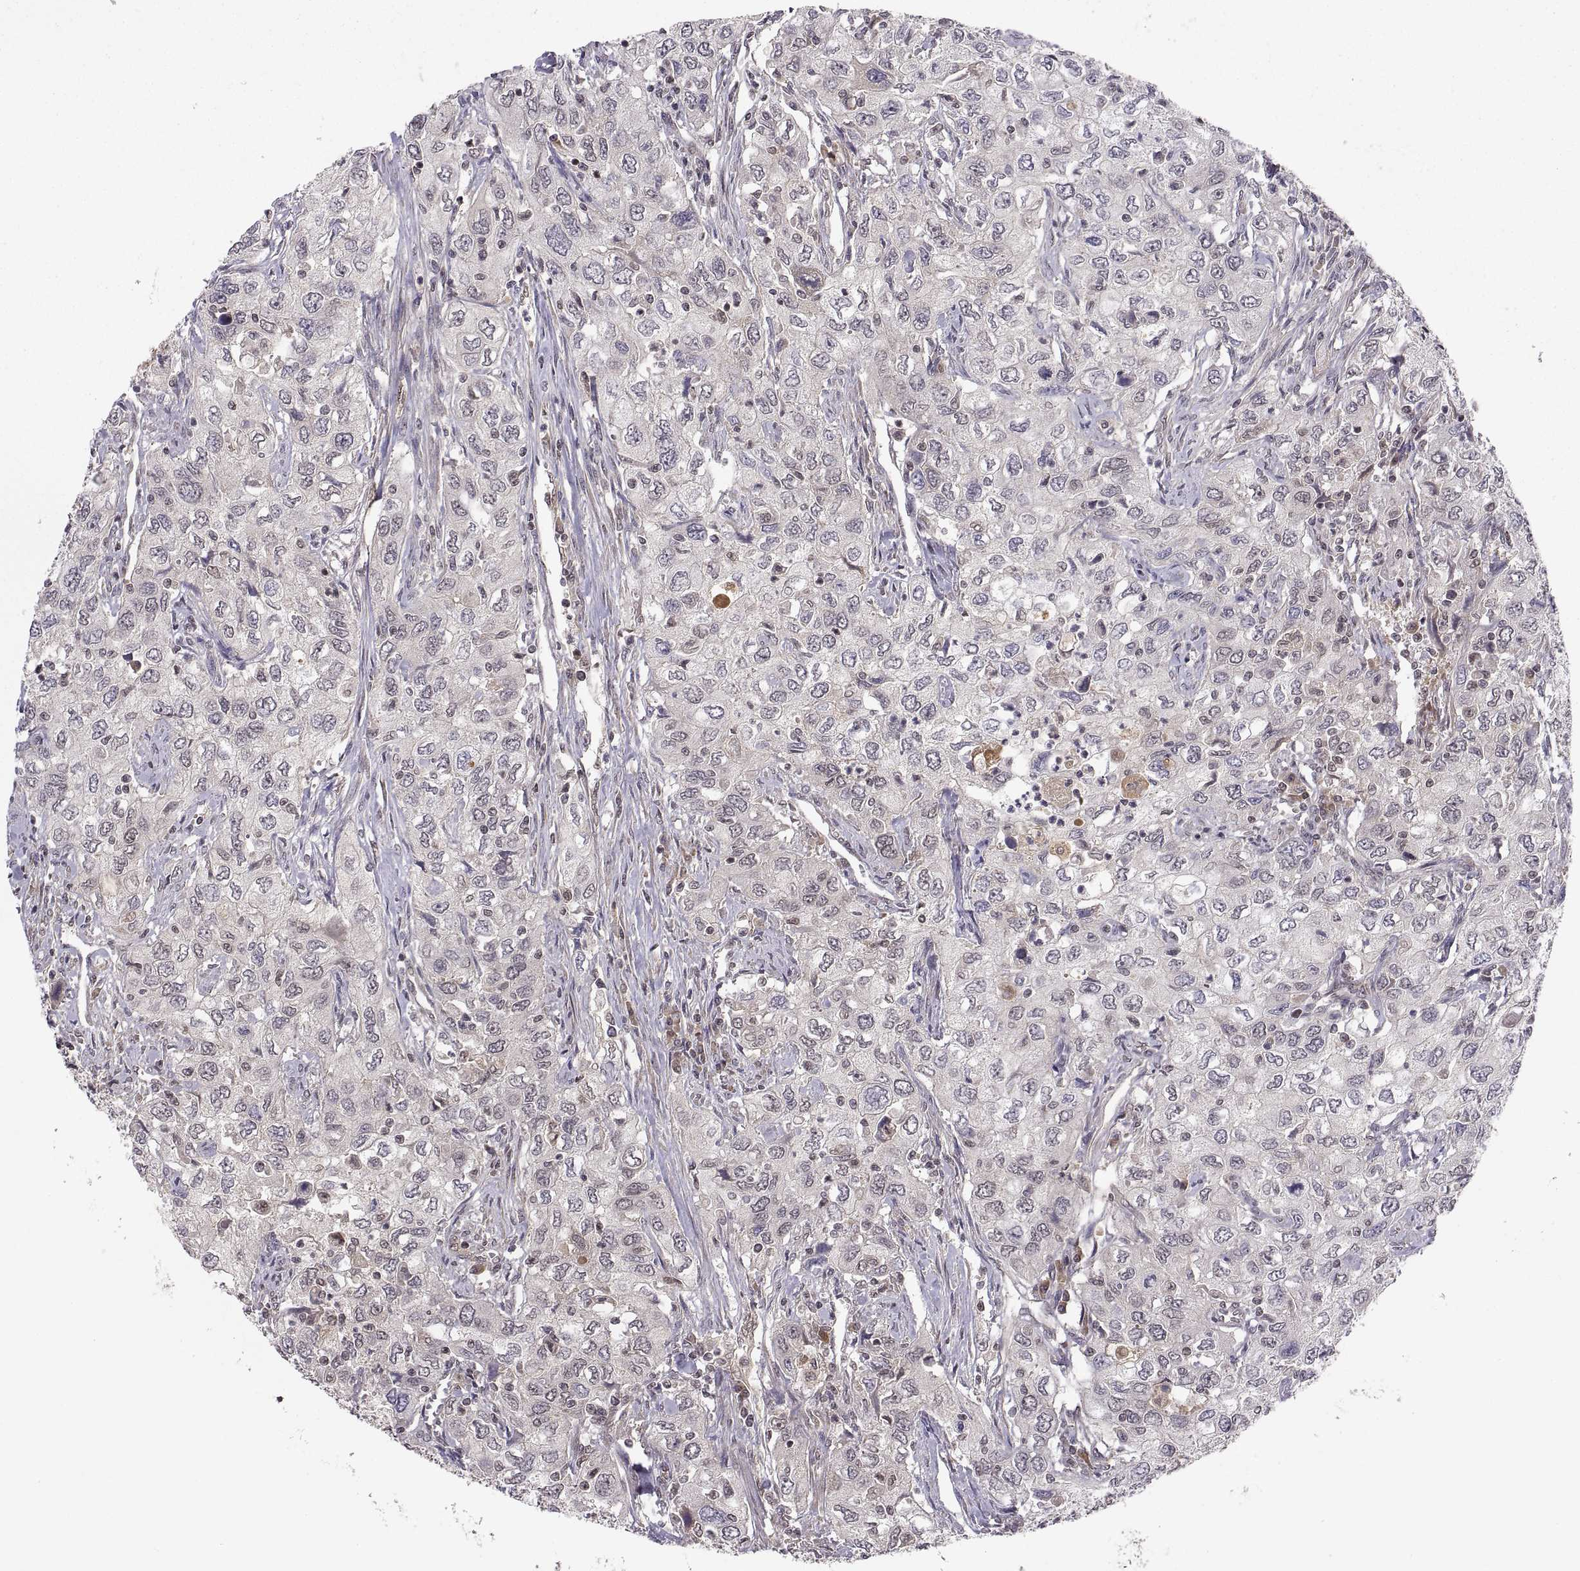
{"staining": {"intensity": "weak", "quantity": "25%-75%", "location": "cytoplasmic/membranous"}, "tissue": "urothelial cancer", "cell_type": "Tumor cells", "image_type": "cancer", "snomed": [{"axis": "morphology", "description": "Urothelial carcinoma, High grade"}, {"axis": "topography", "description": "Urinary bladder"}], "caption": "A low amount of weak cytoplasmic/membranous positivity is seen in about 25%-75% of tumor cells in urothelial cancer tissue.", "gene": "ABL2", "patient": {"sex": "male", "age": 76}}